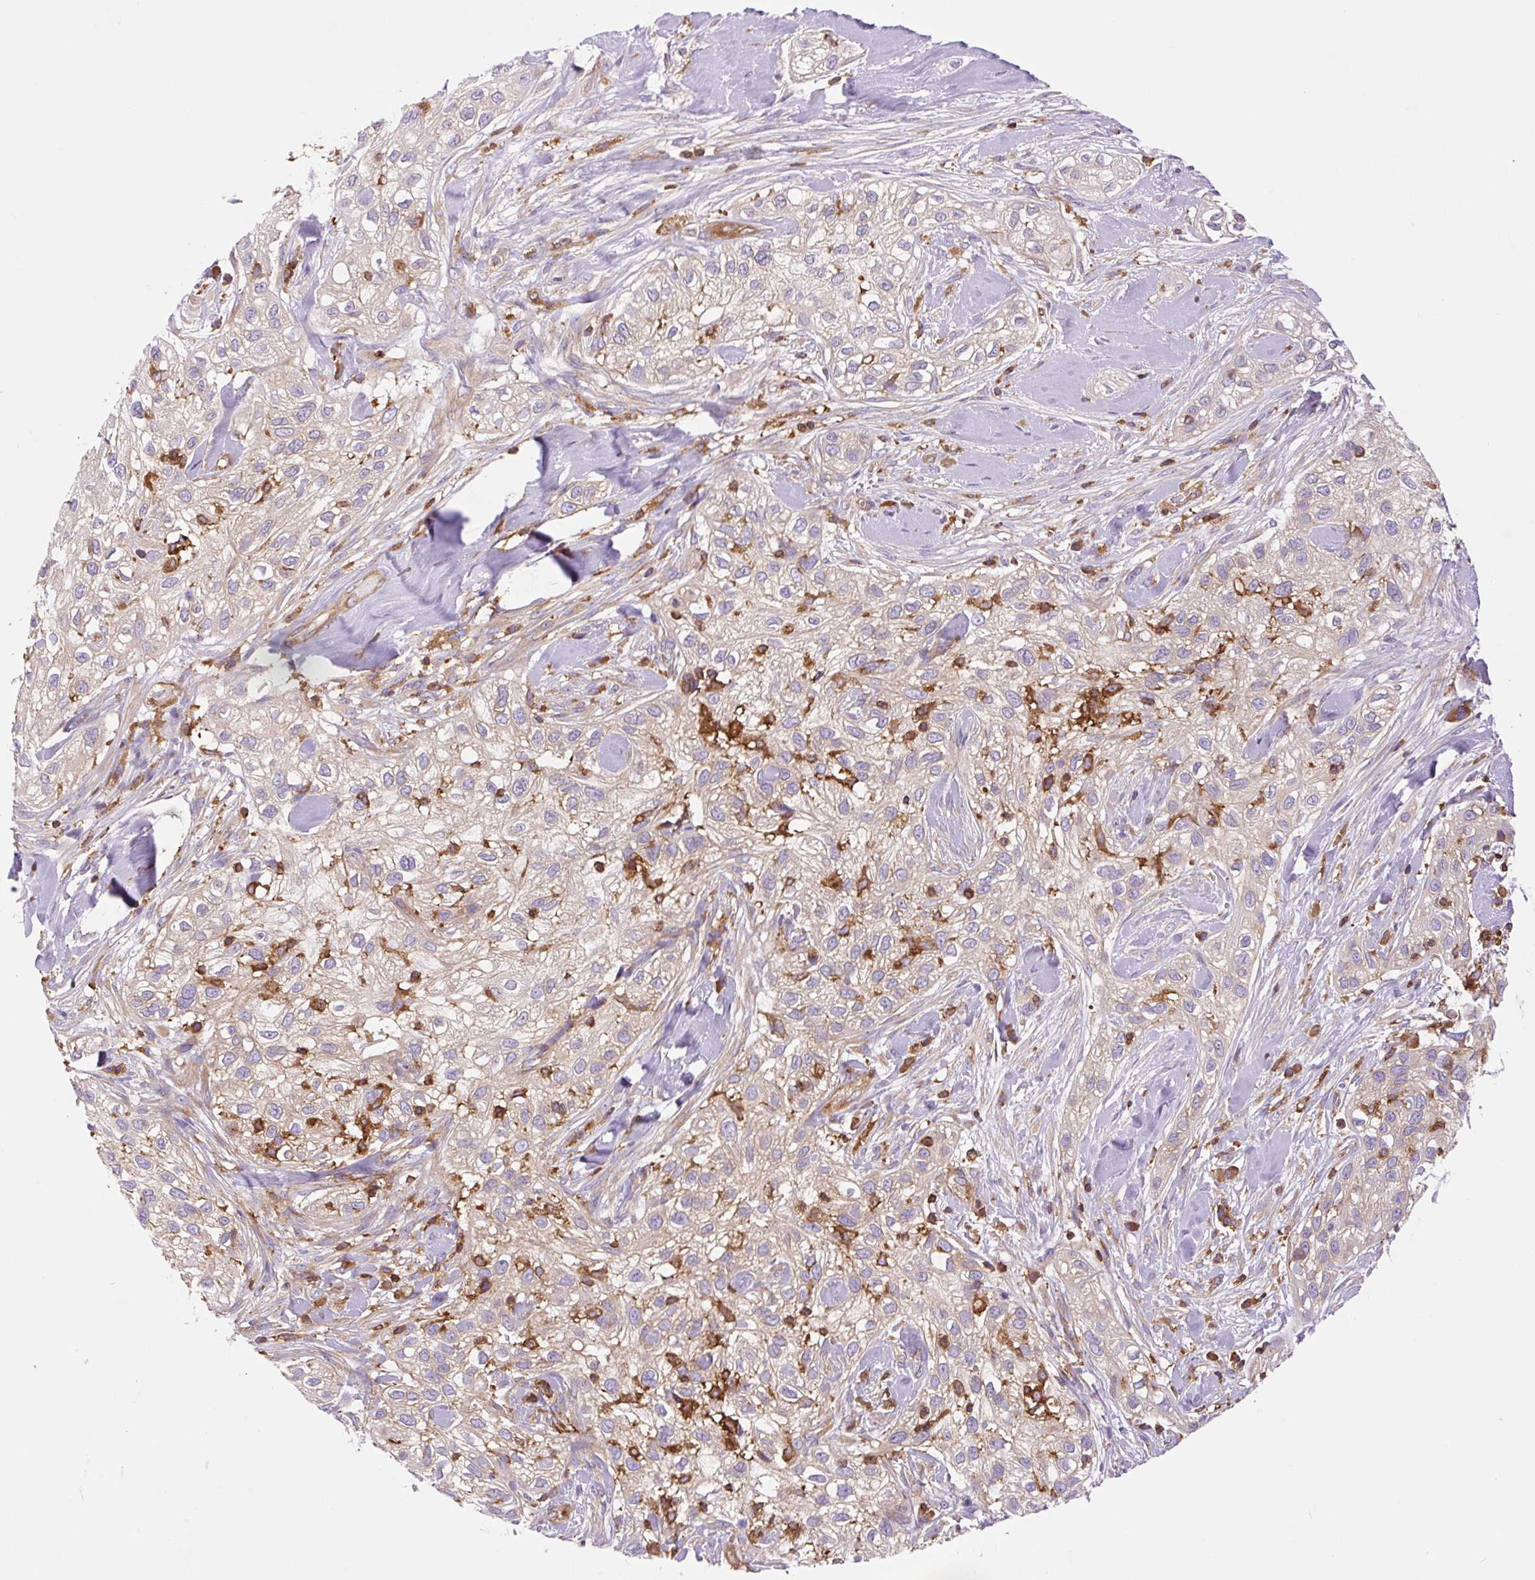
{"staining": {"intensity": "negative", "quantity": "none", "location": "none"}, "tissue": "skin cancer", "cell_type": "Tumor cells", "image_type": "cancer", "snomed": [{"axis": "morphology", "description": "Squamous cell carcinoma, NOS"}, {"axis": "topography", "description": "Skin"}], "caption": "Tumor cells are negative for brown protein staining in skin squamous cell carcinoma.", "gene": "DNM2", "patient": {"sex": "male", "age": 82}}